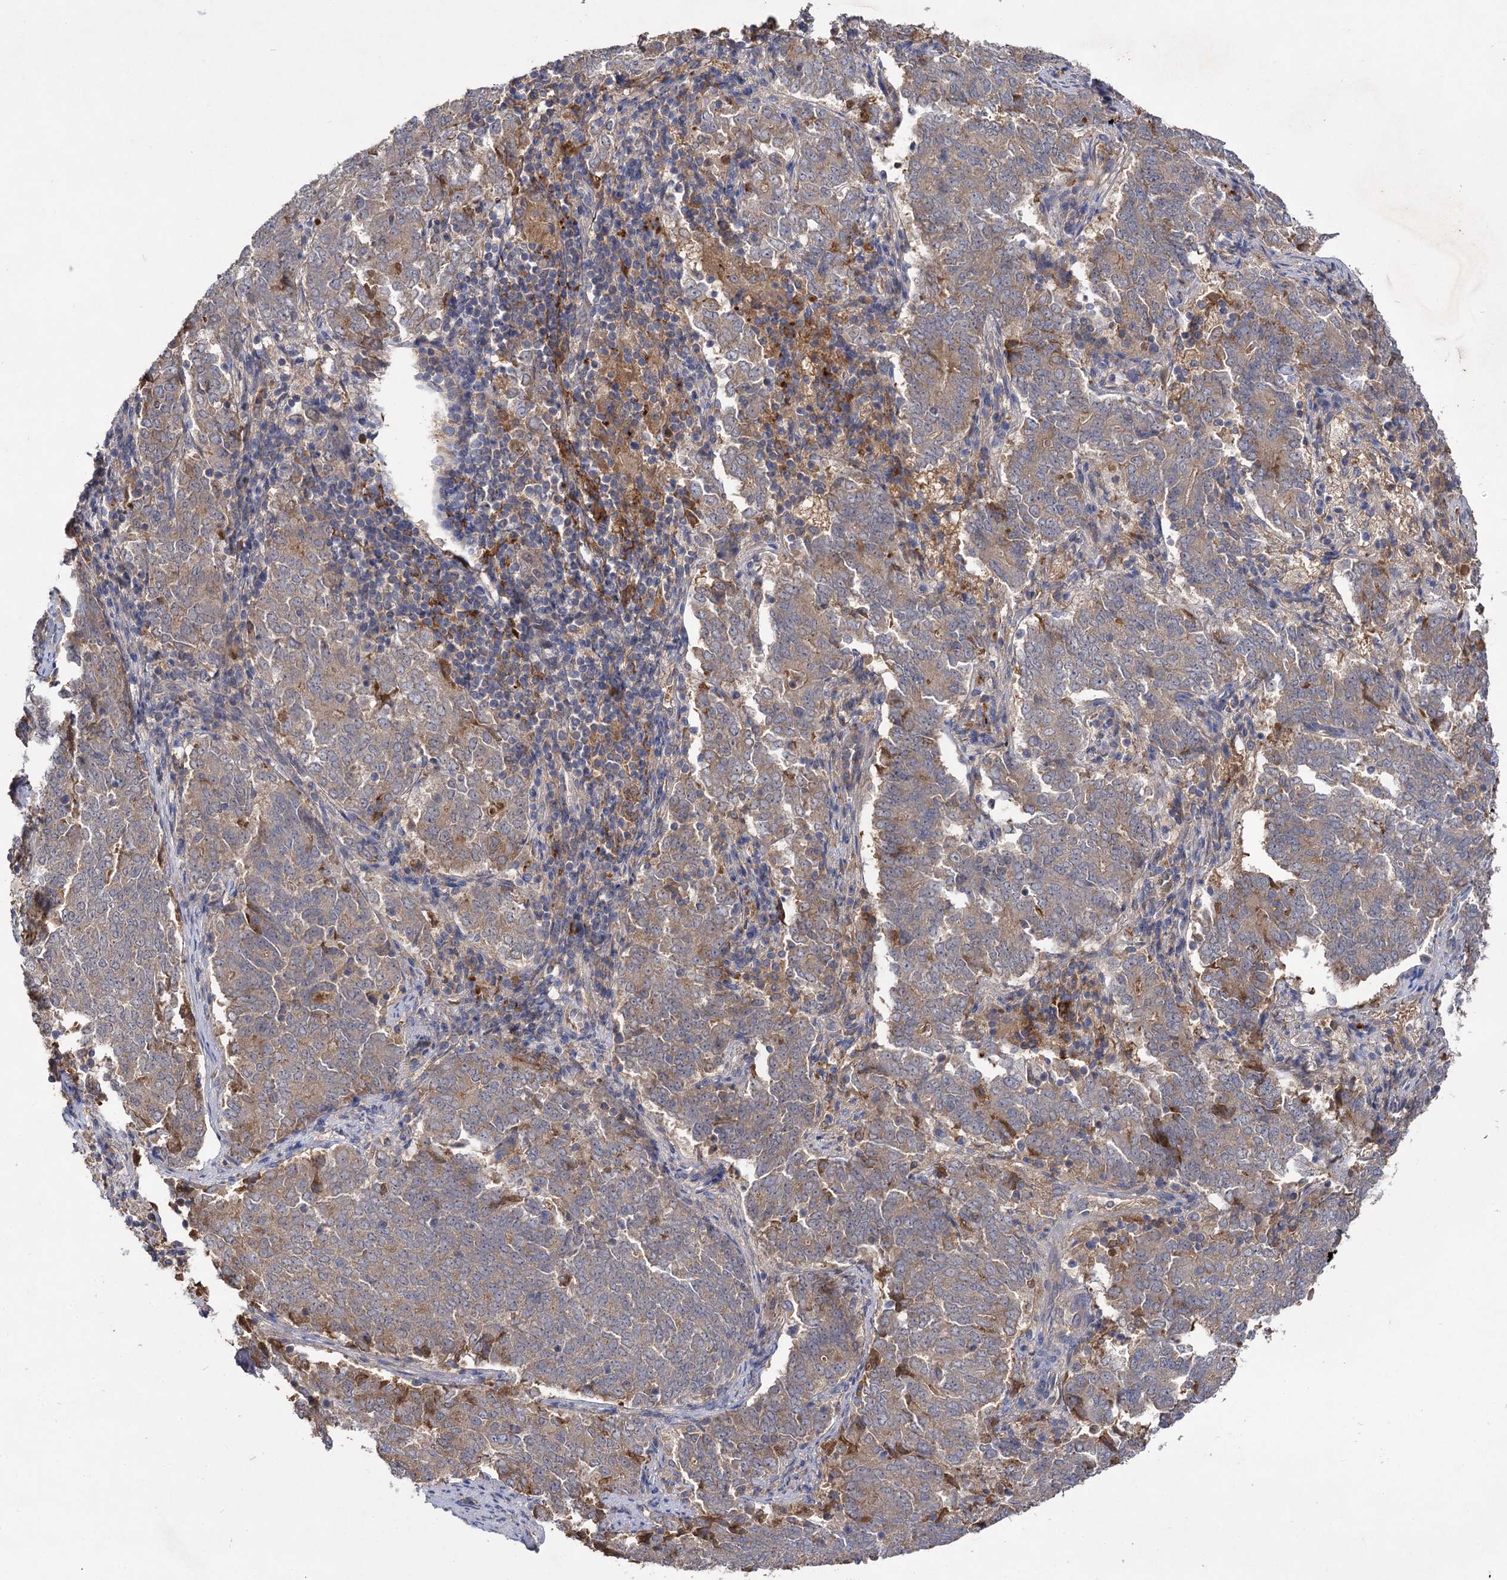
{"staining": {"intensity": "weak", "quantity": "25%-75%", "location": "cytoplasmic/membranous"}, "tissue": "endometrial cancer", "cell_type": "Tumor cells", "image_type": "cancer", "snomed": [{"axis": "morphology", "description": "Adenocarcinoma, NOS"}, {"axis": "topography", "description": "Endometrium"}], "caption": "Tumor cells show weak cytoplasmic/membranous expression in about 25%-75% of cells in endometrial cancer (adenocarcinoma). (DAB (3,3'-diaminobenzidine) = brown stain, brightfield microscopy at high magnification).", "gene": "USP50", "patient": {"sex": "female", "age": 80}}